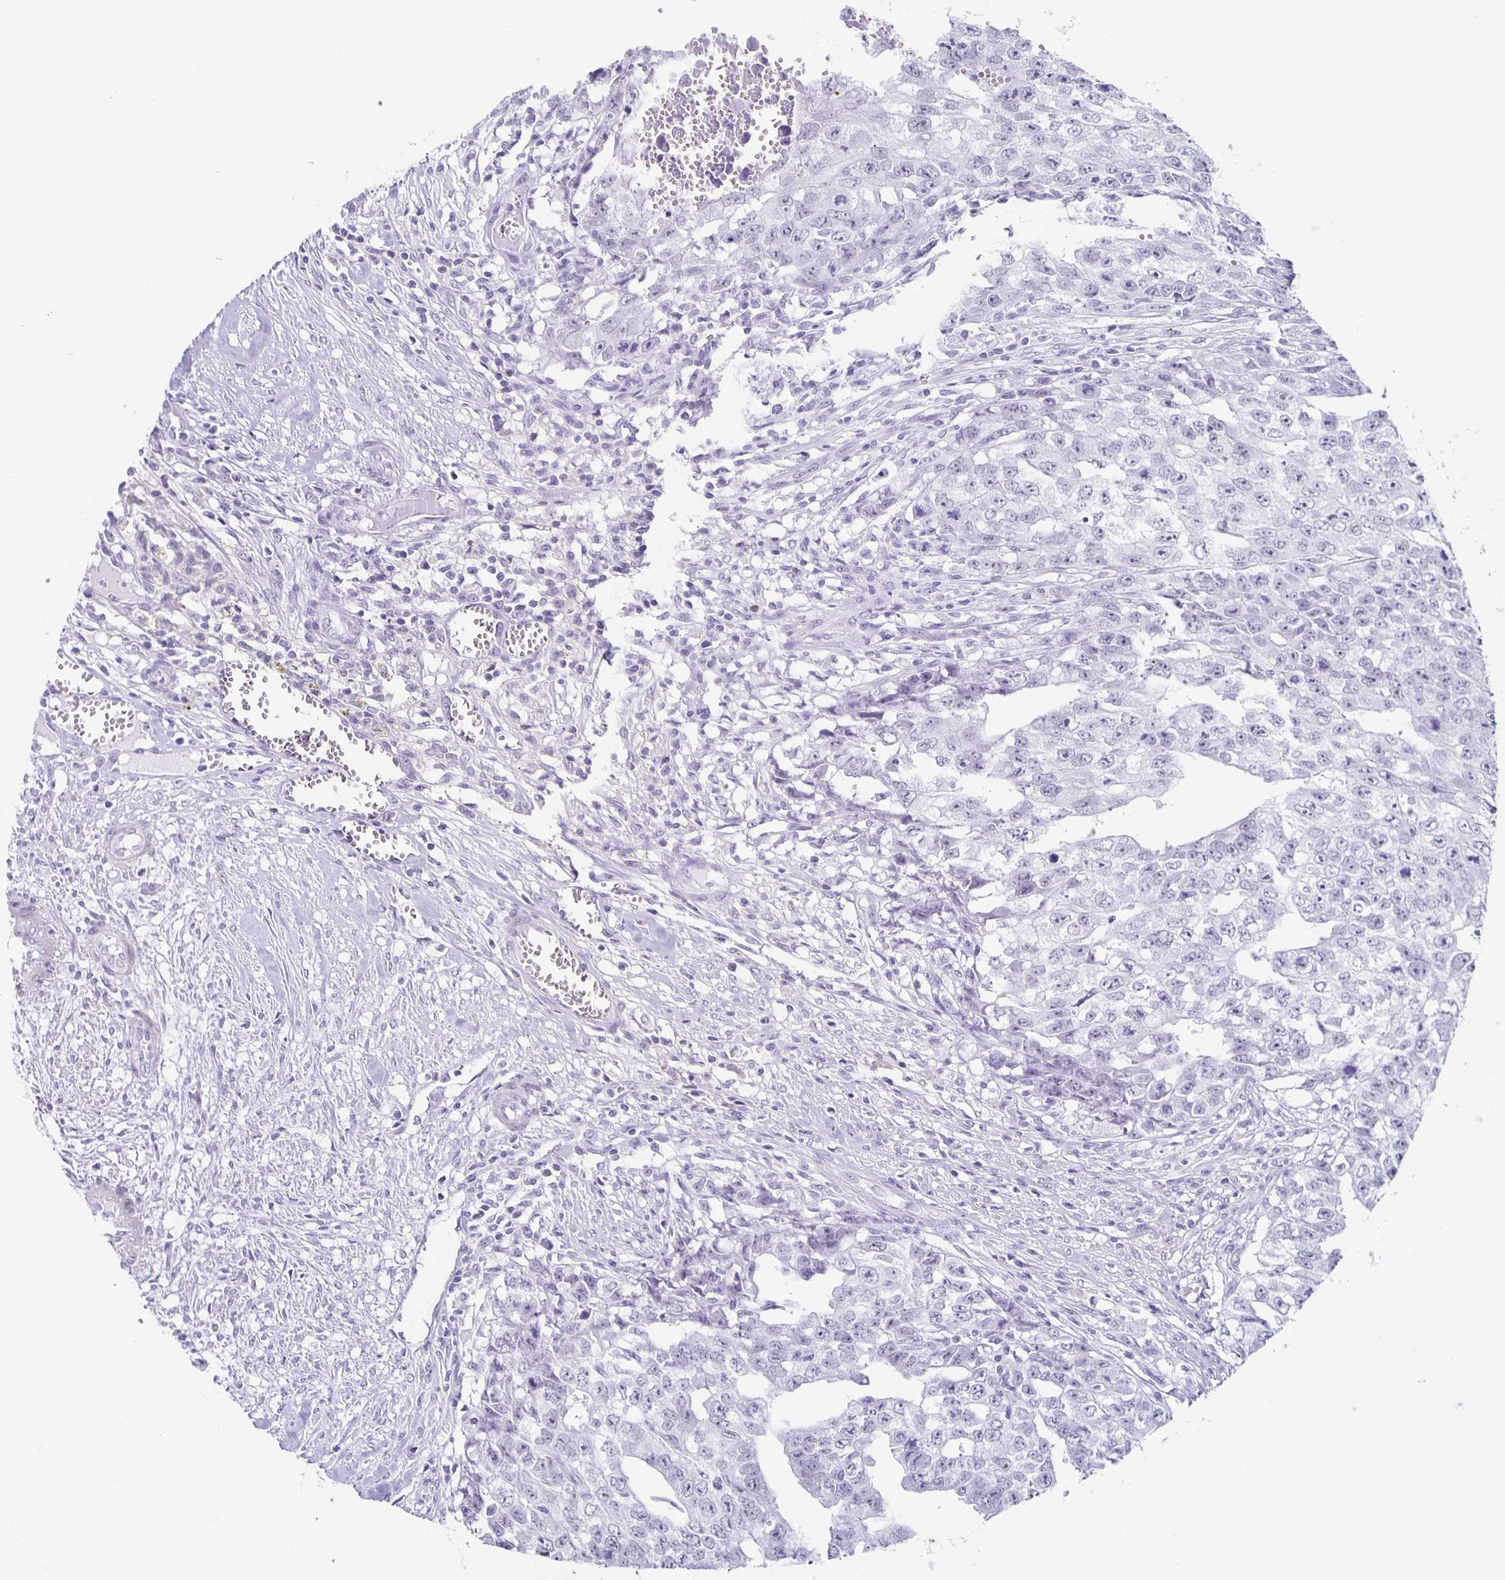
{"staining": {"intensity": "negative", "quantity": "none", "location": "none"}, "tissue": "testis cancer", "cell_type": "Tumor cells", "image_type": "cancer", "snomed": [{"axis": "morphology", "description": "Carcinoma, Embryonal, NOS"}, {"axis": "morphology", "description": "Teratoma, malignant, NOS"}, {"axis": "topography", "description": "Testis"}], "caption": "Testis teratoma (malignant) was stained to show a protein in brown. There is no significant positivity in tumor cells.", "gene": "TPPP", "patient": {"sex": "male", "age": 24}}